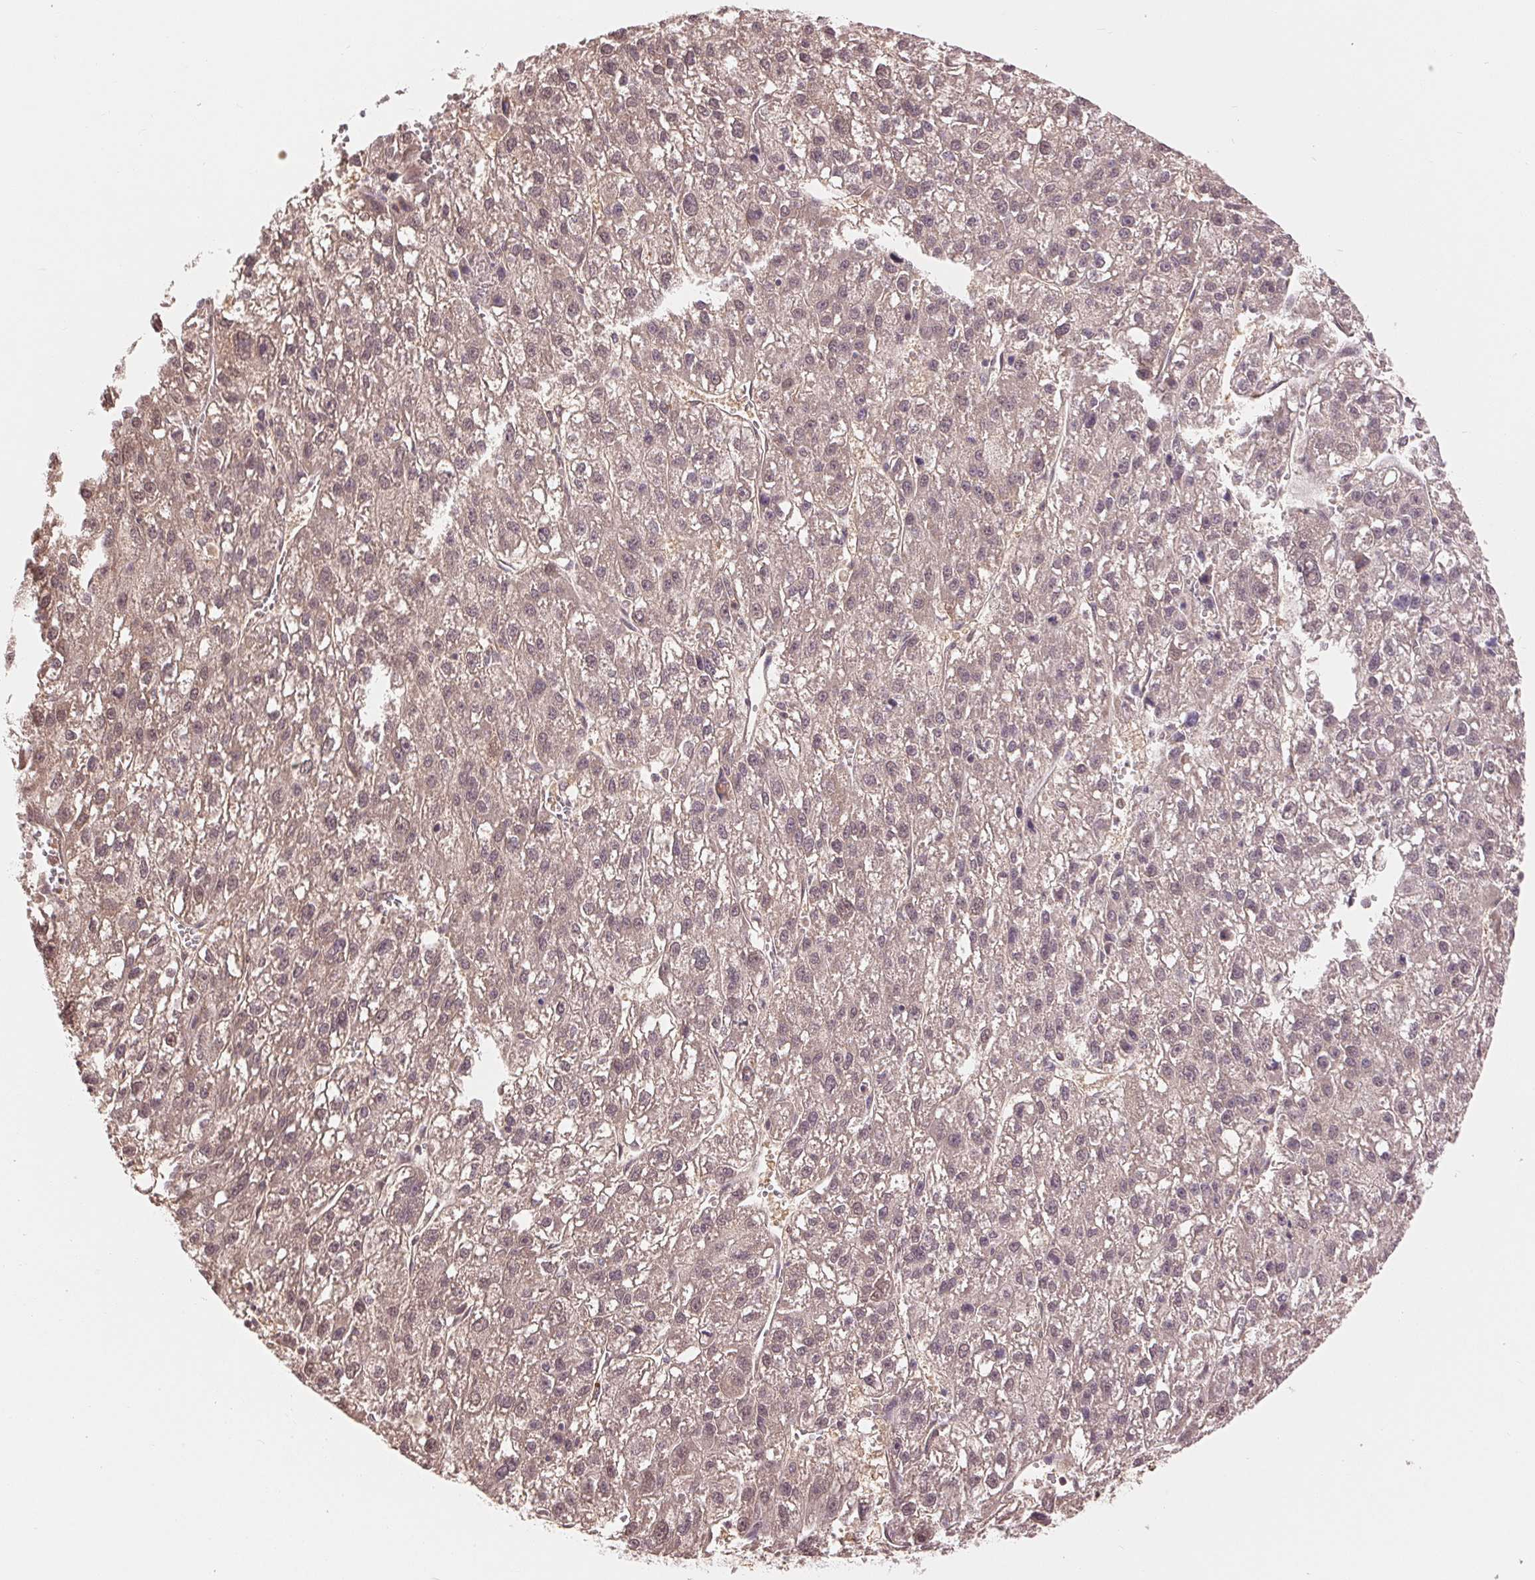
{"staining": {"intensity": "weak", "quantity": ">75%", "location": "cytoplasmic/membranous,nuclear"}, "tissue": "liver cancer", "cell_type": "Tumor cells", "image_type": "cancer", "snomed": [{"axis": "morphology", "description": "Carcinoma, Hepatocellular, NOS"}, {"axis": "topography", "description": "Liver"}], "caption": "Tumor cells display low levels of weak cytoplasmic/membranous and nuclear staining in about >75% of cells in hepatocellular carcinoma (liver). Ihc stains the protein in brown and the nuclei are stained blue.", "gene": "TMEM273", "patient": {"sex": "female", "age": 70}}